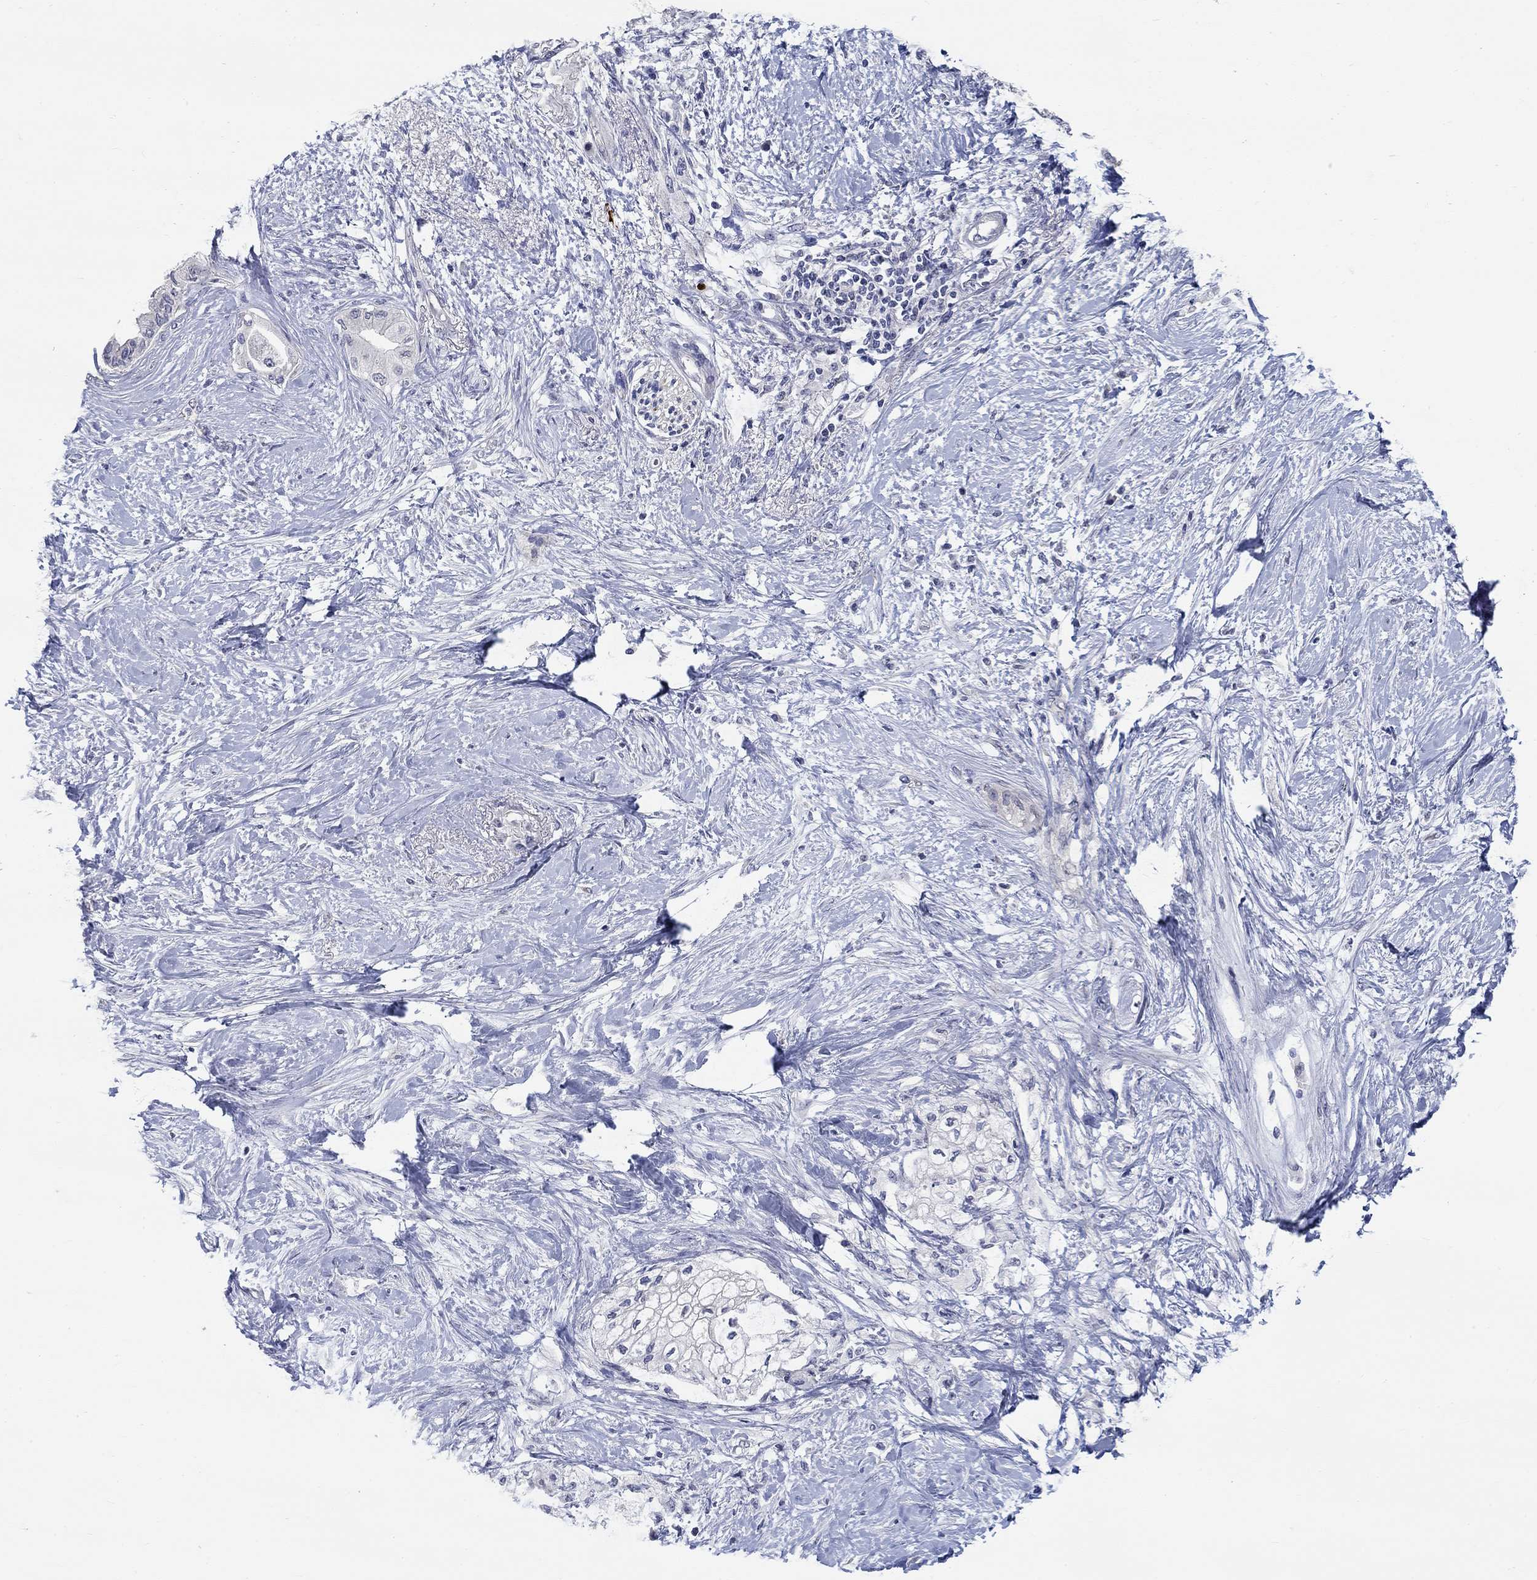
{"staining": {"intensity": "negative", "quantity": "none", "location": "none"}, "tissue": "pancreatic cancer", "cell_type": "Tumor cells", "image_type": "cancer", "snomed": [{"axis": "morphology", "description": "Normal tissue, NOS"}, {"axis": "morphology", "description": "Adenocarcinoma, NOS"}, {"axis": "topography", "description": "Pancreas"}, {"axis": "topography", "description": "Duodenum"}], "caption": "High power microscopy photomicrograph of an immunohistochemistry micrograph of pancreatic adenocarcinoma, revealing no significant positivity in tumor cells.", "gene": "SMIM18", "patient": {"sex": "female", "age": 60}}